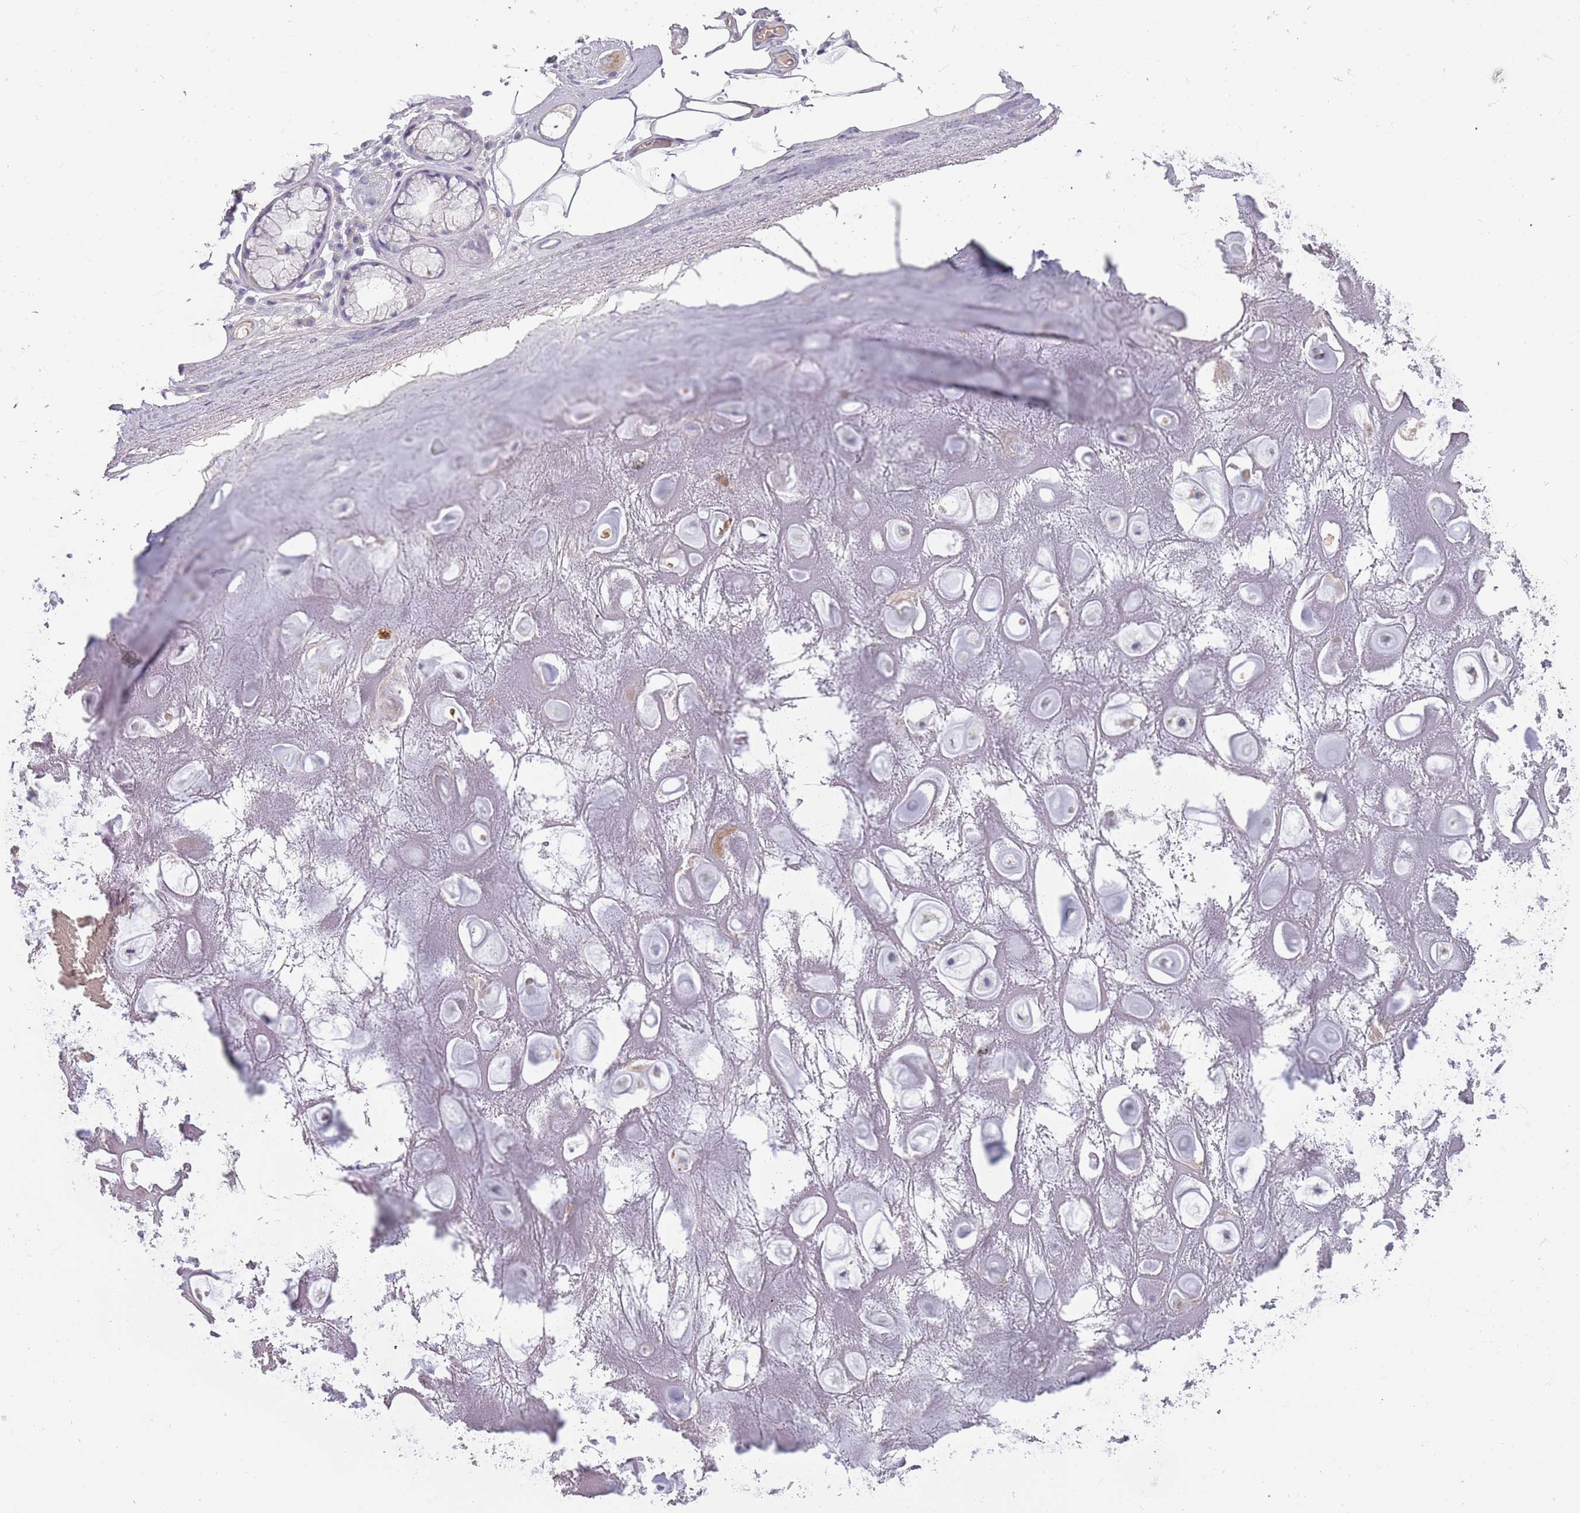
{"staining": {"intensity": "negative", "quantity": "none", "location": "none"}, "tissue": "adipose tissue", "cell_type": "Adipocytes", "image_type": "normal", "snomed": [{"axis": "morphology", "description": "Normal tissue, NOS"}, {"axis": "topography", "description": "Cartilage tissue"}], "caption": "Immunohistochemistry of unremarkable adipose tissue reveals no expression in adipocytes. (IHC, brightfield microscopy, high magnification).", "gene": "TNFRSF6B", "patient": {"sex": "male", "age": 81}}